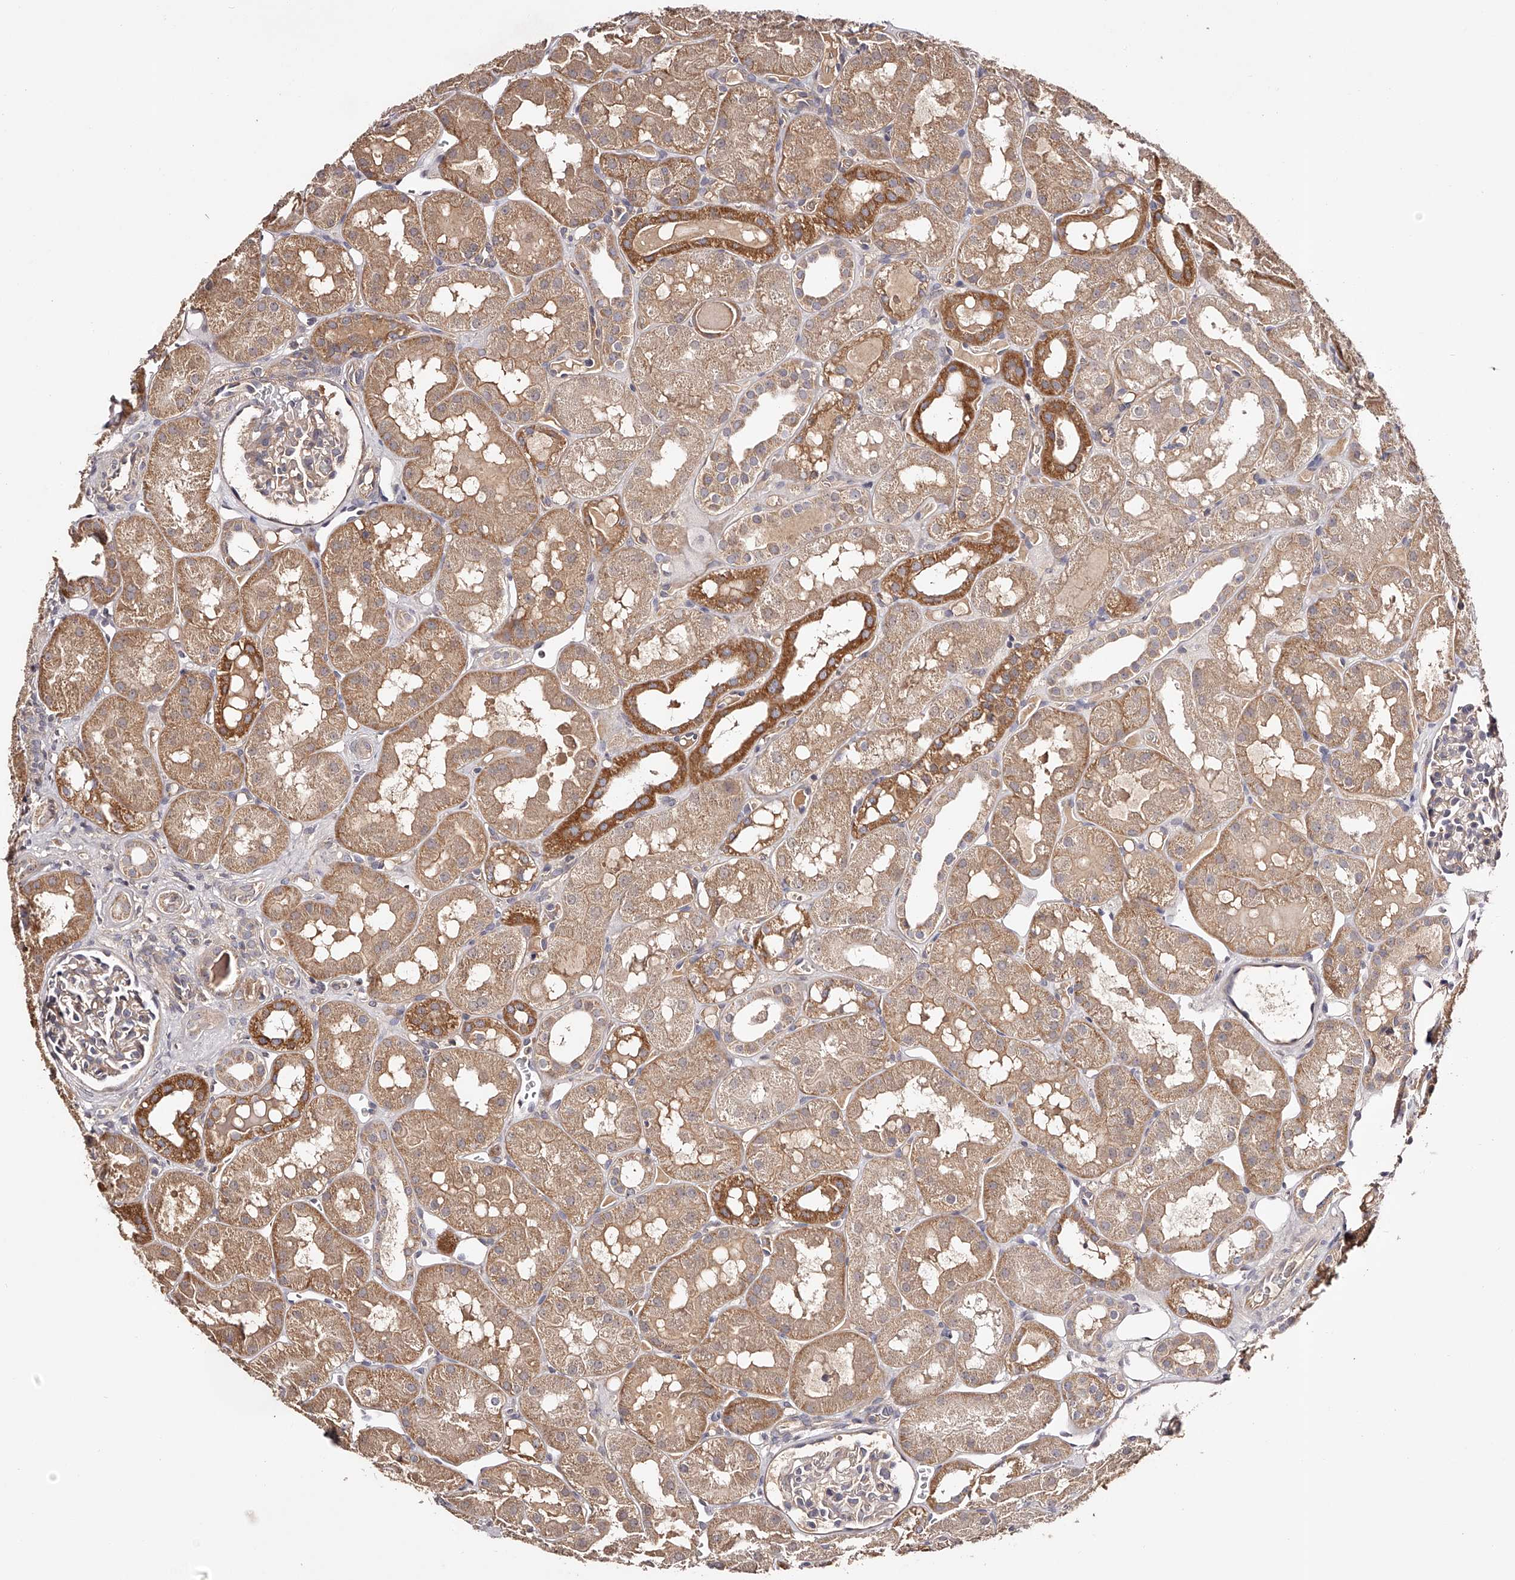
{"staining": {"intensity": "weak", "quantity": ">75%", "location": "cytoplasmic/membranous"}, "tissue": "kidney", "cell_type": "Cells in glomeruli", "image_type": "normal", "snomed": [{"axis": "morphology", "description": "Normal tissue, NOS"}, {"axis": "topography", "description": "Kidney"}], "caption": "Kidney stained with DAB IHC shows low levels of weak cytoplasmic/membranous positivity in about >75% of cells in glomeruli.", "gene": "USP21", "patient": {"sex": "male", "age": 16}}